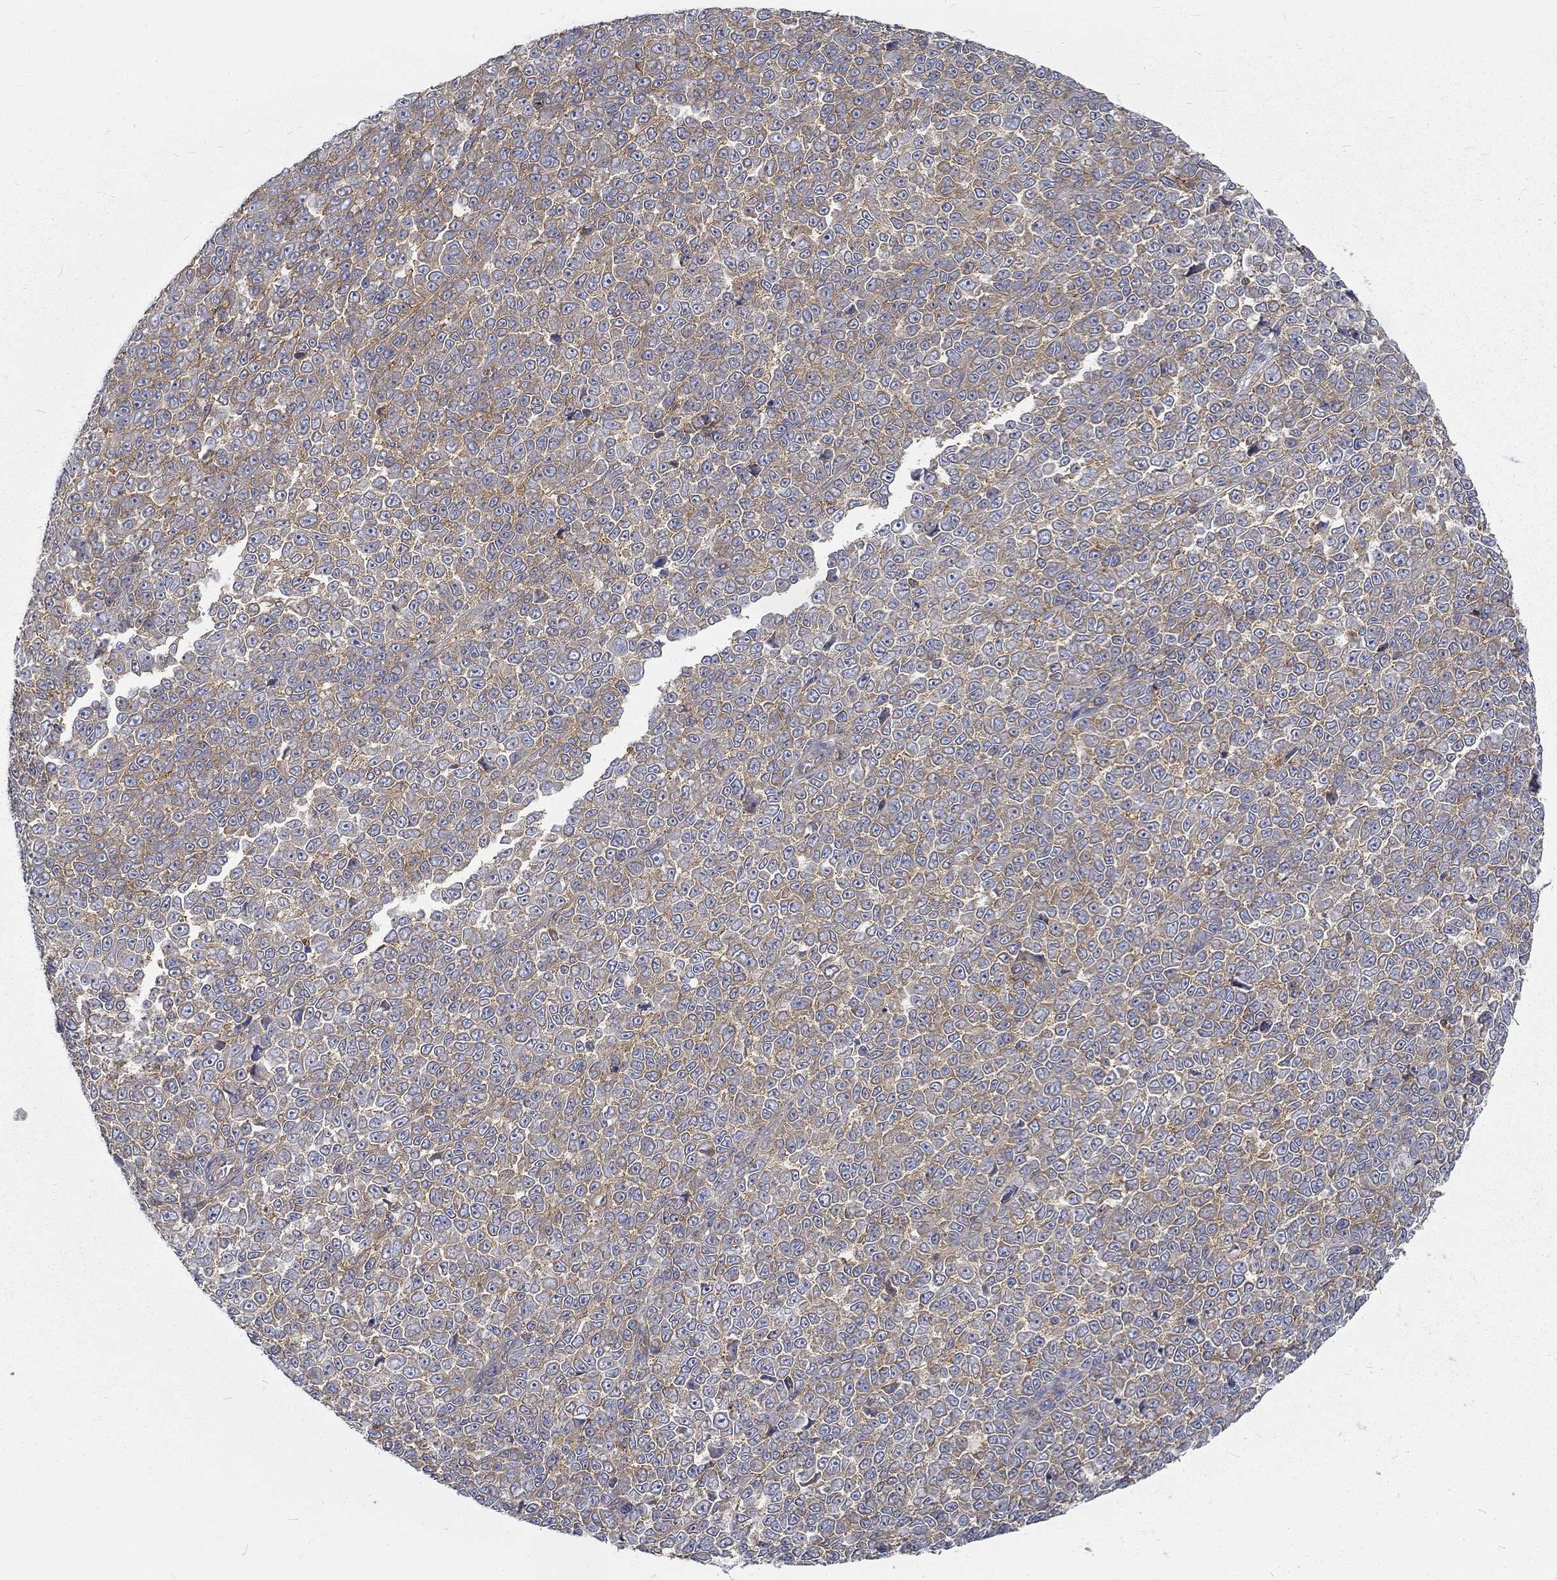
{"staining": {"intensity": "weak", "quantity": "25%-75%", "location": "cytoplasmic/membranous"}, "tissue": "melanoma", "cell_type": "Tumor cells", "image_type": "cancer", "snomed": [{"axis": "morphology", "description": "Malignant melanoma, NOS"}, {"axis": "topography", "description": "Skin"}], "caption": "Protein expression by immunohistochemistry (IHC) reveals weak cytoplasmic/membranous positivity in approximately 25%-75% of tumor cells in malignant melanoma.", "gene": "MTMR11", "patient": {"sex": "female", "age": 95}}